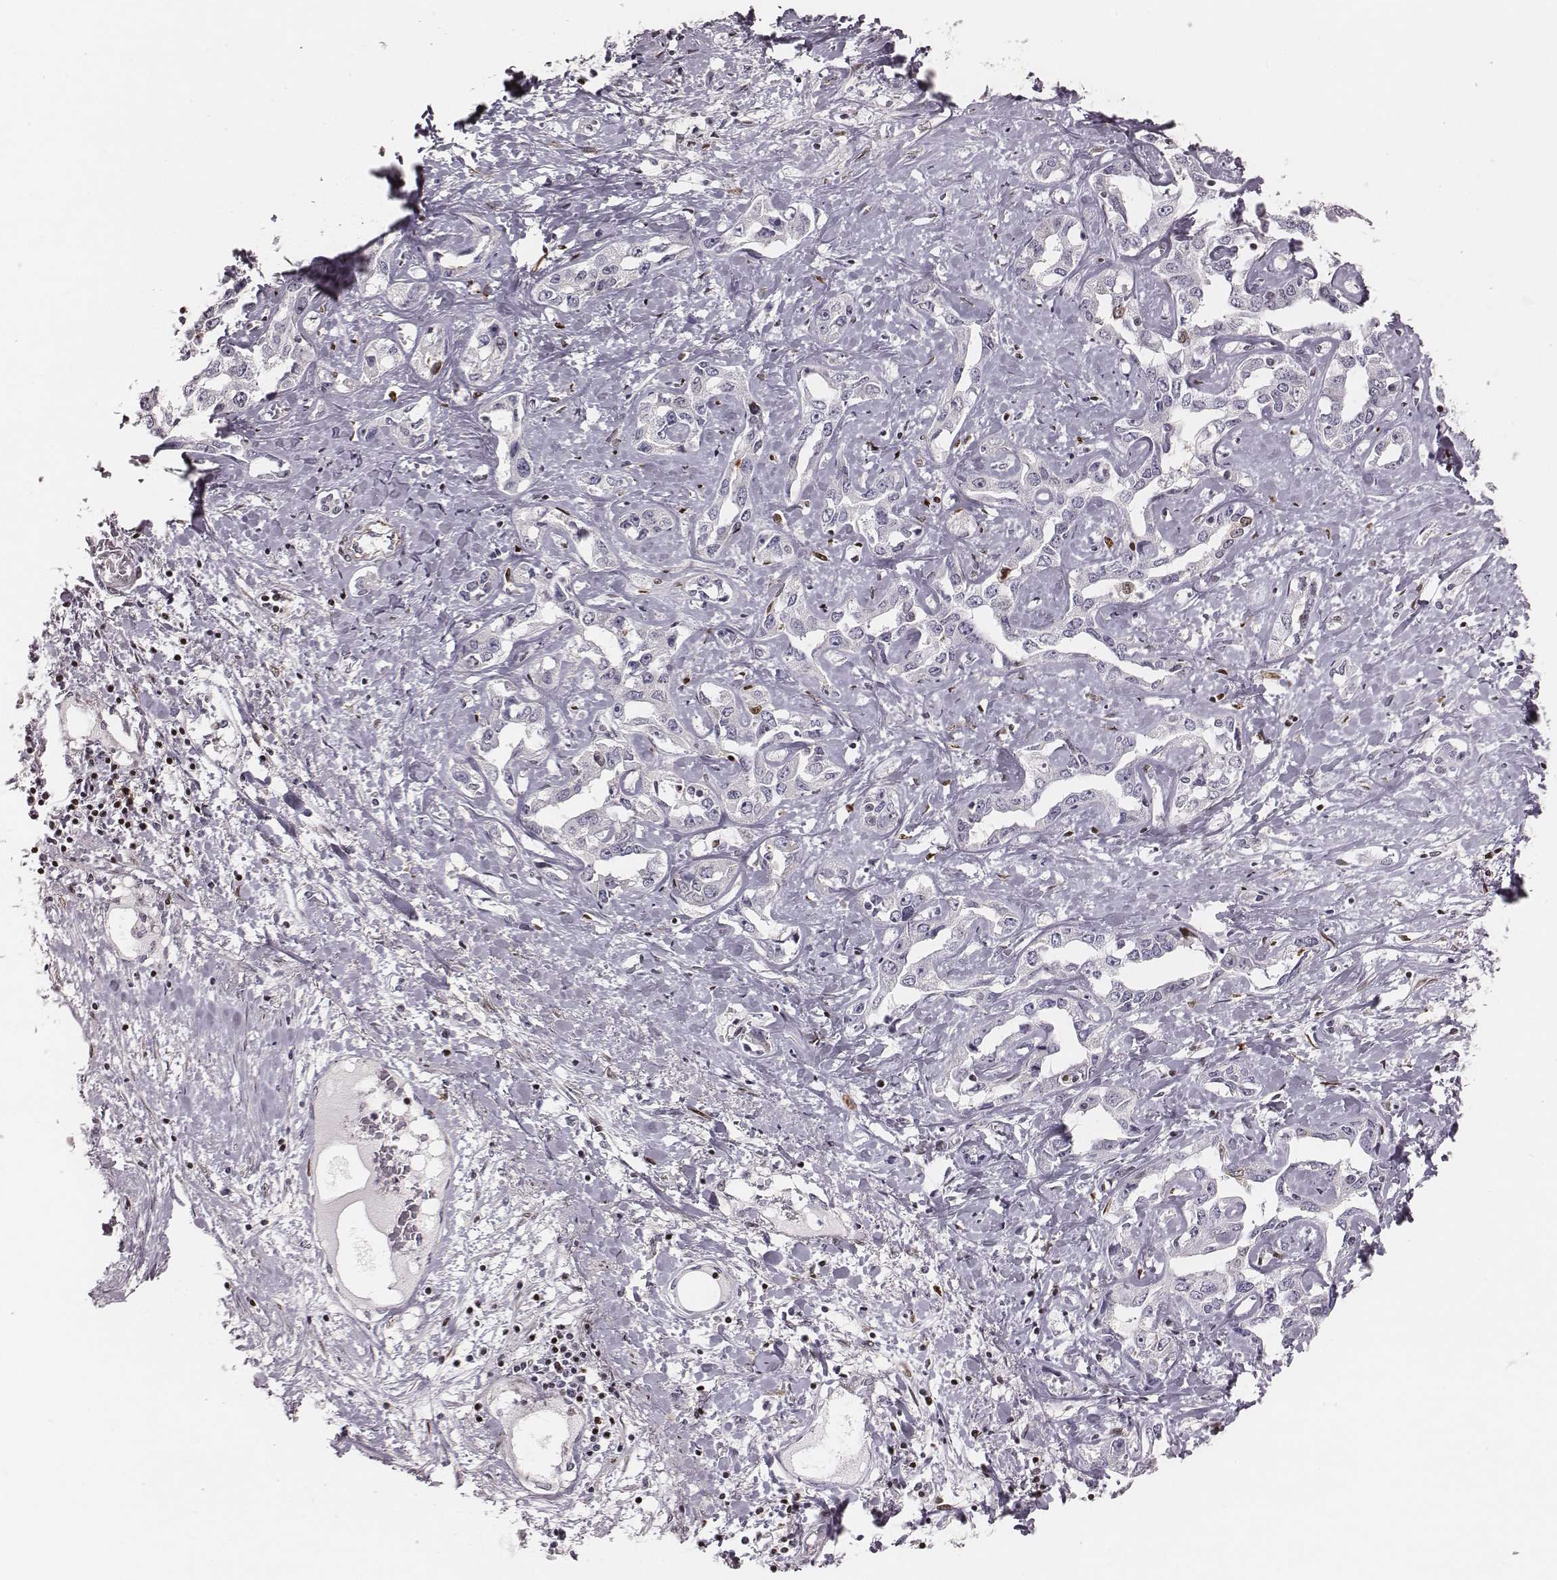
{"staining": {"intensity": "negative", "quantity": "none", "location": "none"}, "tissue": "liver cancer", "cell_type": "Tumor cells", "image_type": "cancer", "snomed": [{"axis": "morphology", "description": "Cholangiocarcinoma"}, {"axis": "topography", "description": "Liver"}], "caption": "IHC histopathology image of neoplastic tissue: human liver cancer stained with DAB (3,3'-diaminobenzidine) displays no significant protein staining in tumor cells. The staining is performed using DAB (3,3'-diaminobenzidine) brown chromogen with nuclei counter-stained in using hematoxylin.", "gene": "NDC1", "patient": {"sex": "male", "age": 59}}